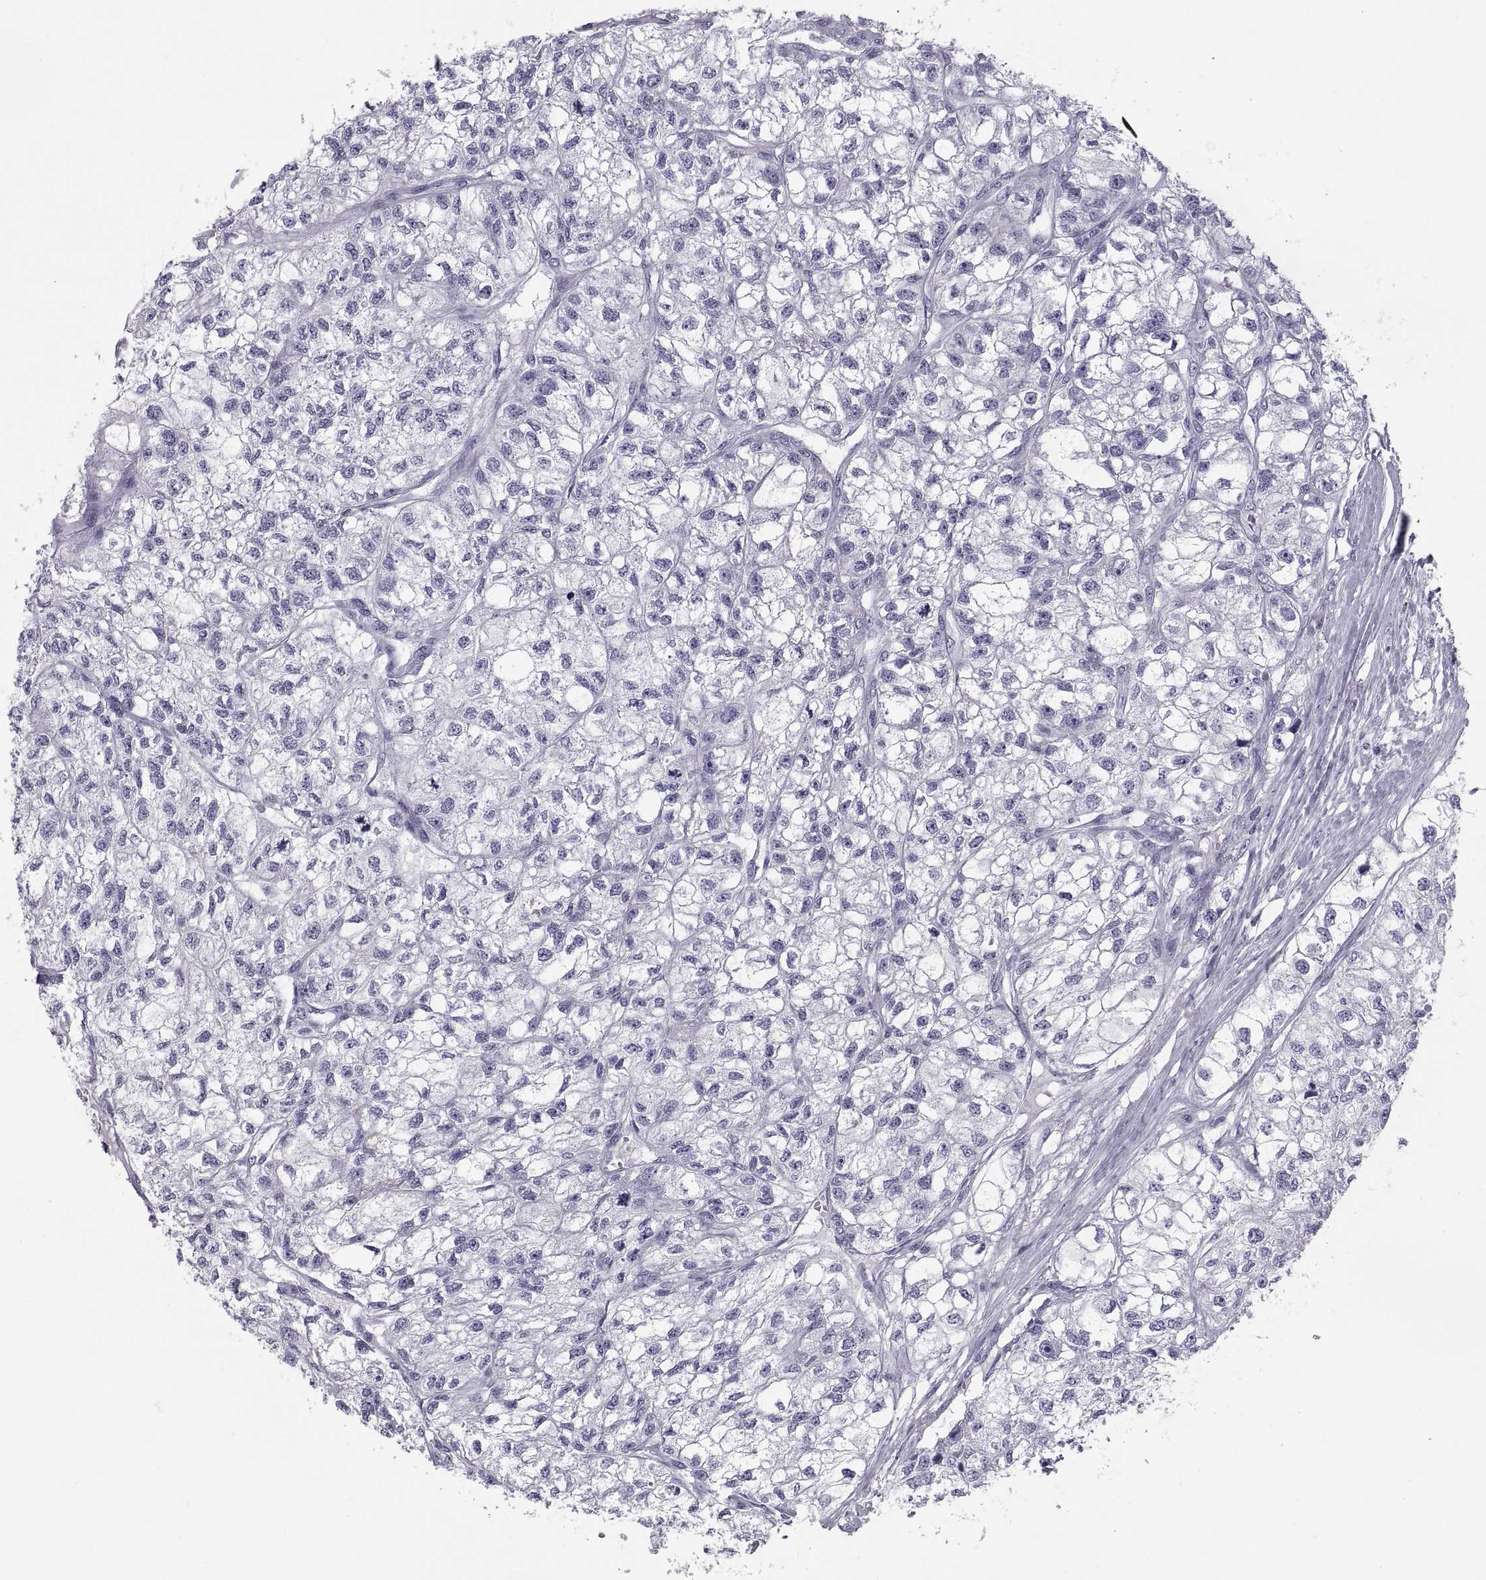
{"staining": {"intensity": "negative", "quantity": "none", "location": "none"}, "tissue": "renal cancer", "cell_type": "Tumor cells", "image_type": "cancer", "snomed": [{"axis": "morphology", "description": "Adenocarcinoma, NOS"}, {"axis": "topography", "description": "Kidney"}], "caption": "The photomicrograph demonstrates no staining of tumor cells in renal cancer (adenocarcinoma).", "gene": "CRISP1", "patient": {"sex": "male", "age": 56}}